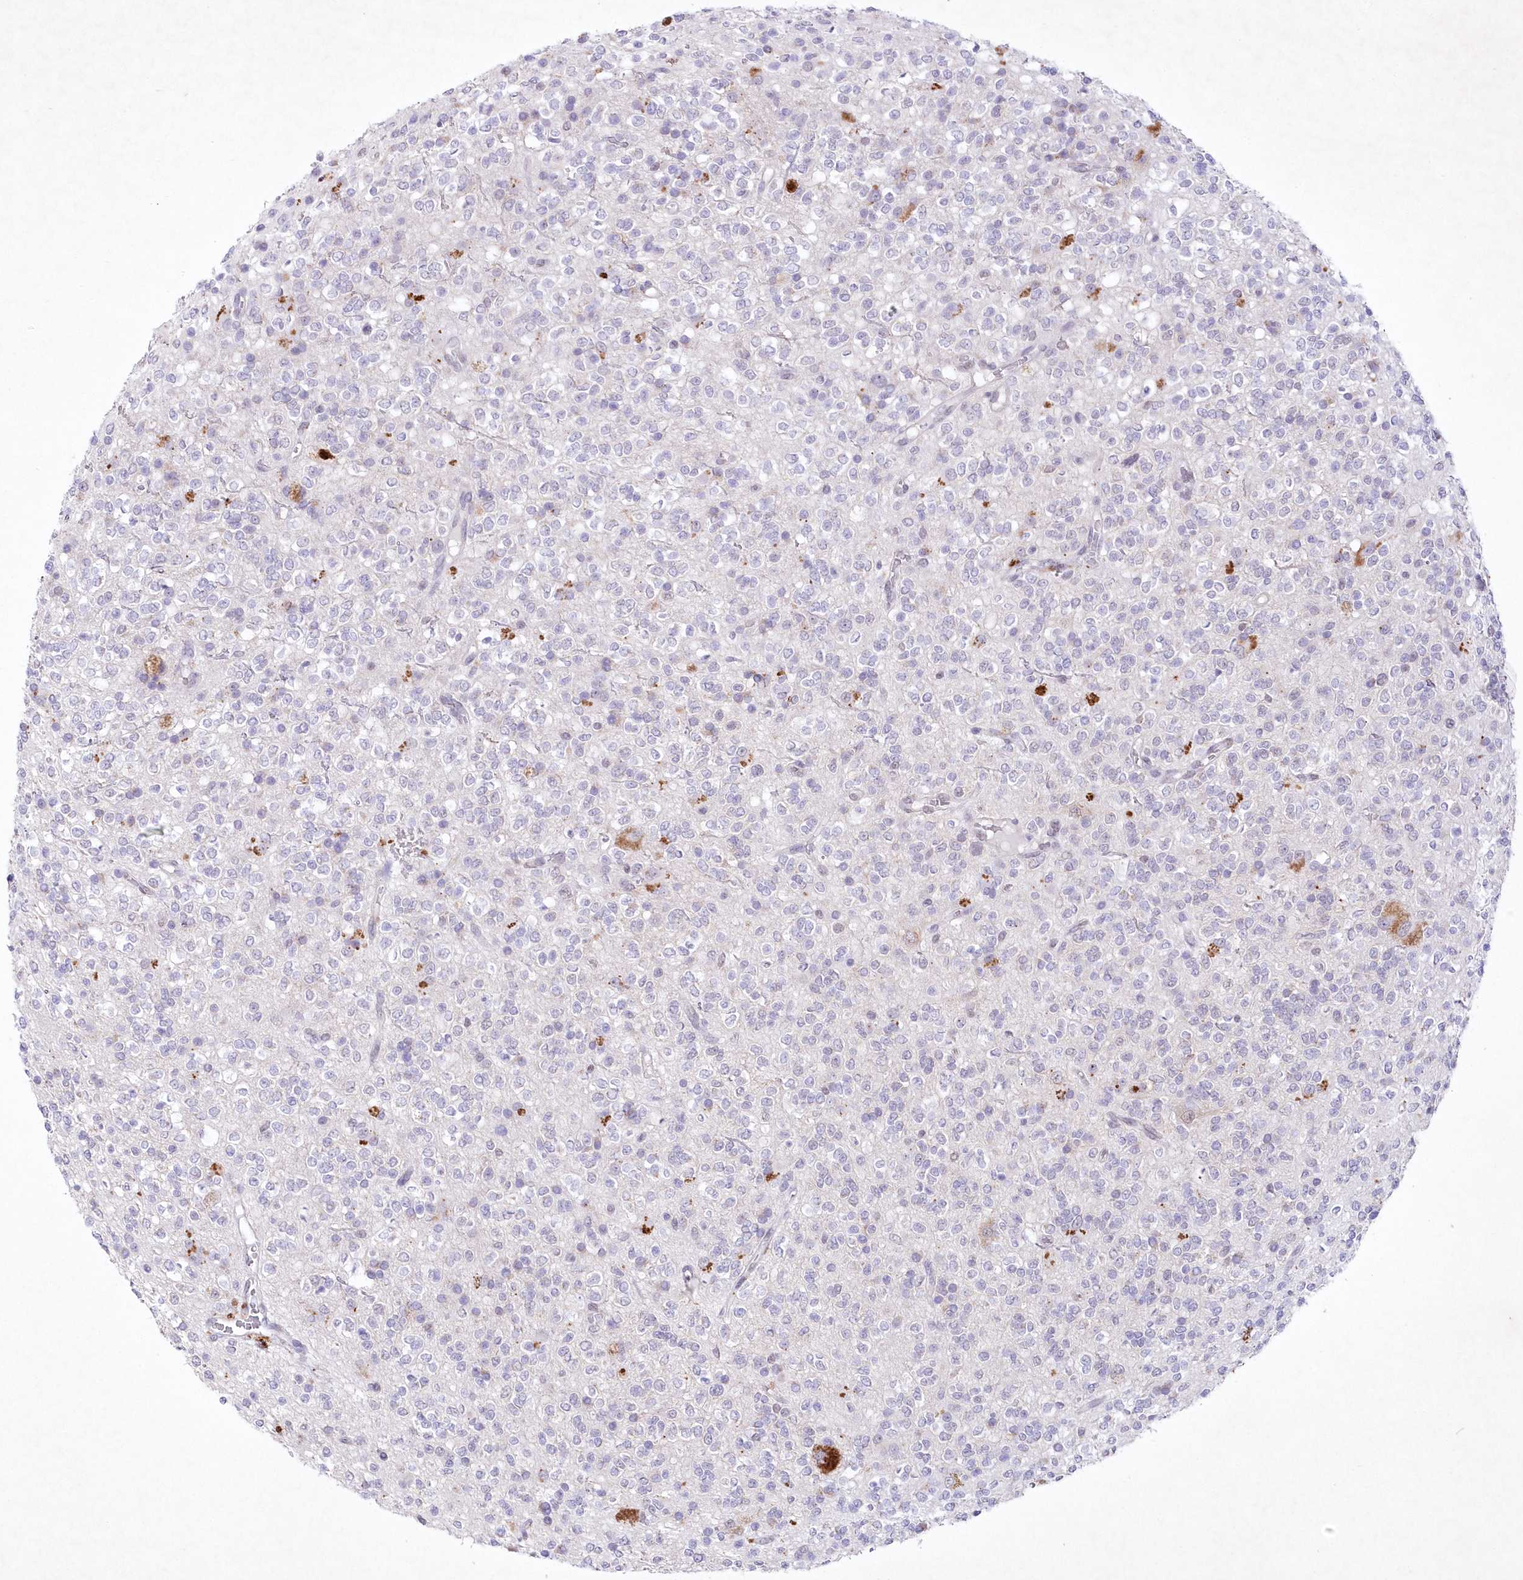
{"staining": {"intensity": "negative", "quantity": "none", "location": "none"}, "tissue": "glioma", "cell_type": "Tumor cells", "image_type": "cancer", "snomed": [{"axis": "morphology", "description": "Glioma, malignant, High grade"}, {"axis": "topography", "description": "Brain"}], "caption": "Tumor cells are negative for protein expression in human malignant glioma (high-grade). (Brightfield microscopy of DAB immunohistochemistry at high magnification).", "gene": "RBM27", "patient": {"sex": "male", "age": 34}}